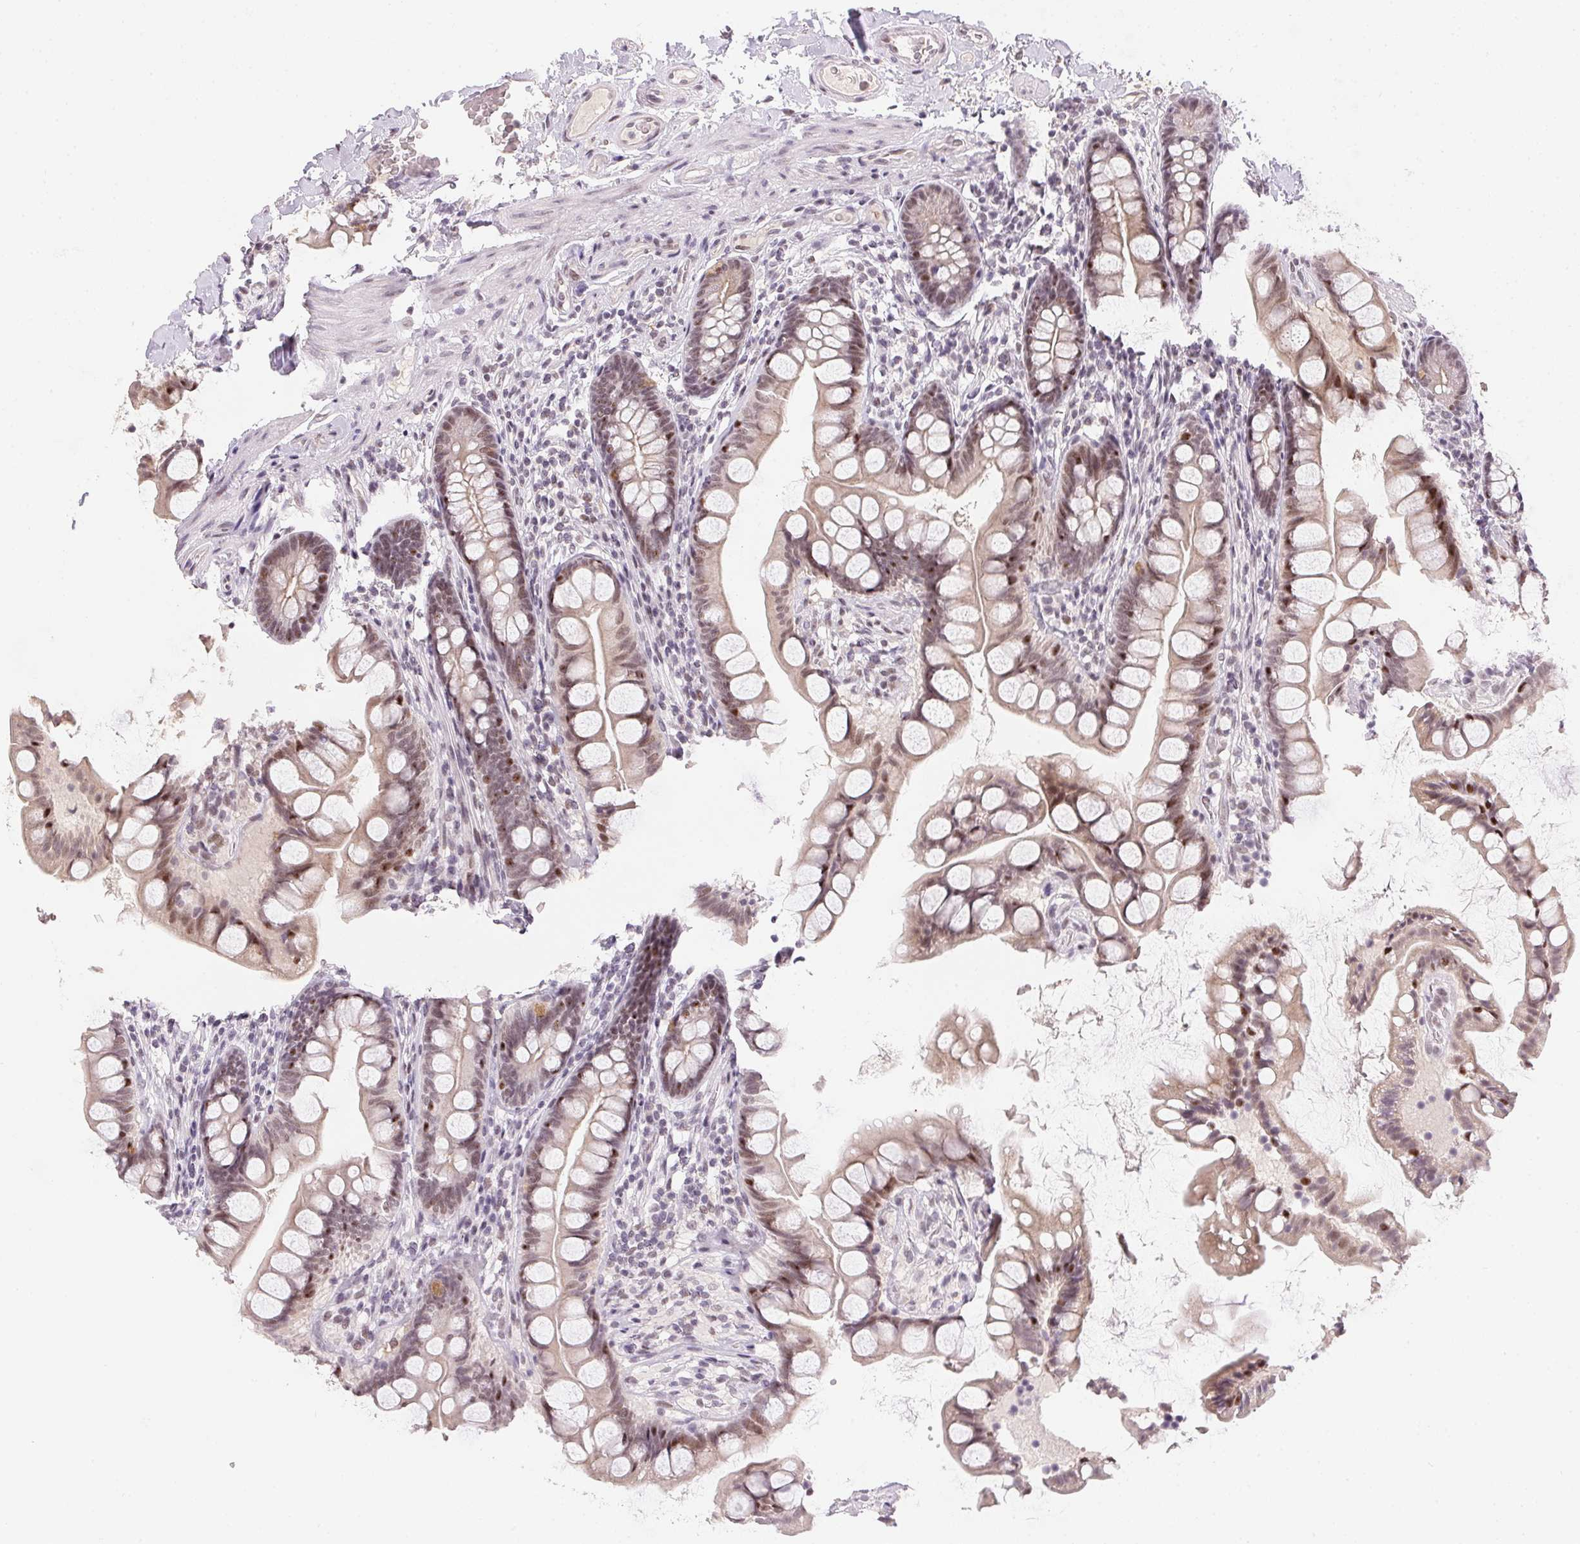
{"staining": {"intensity": "weak", "quantity": "25%-75%", "location": "nuclear"}, "tissue": "small intestine", "cell_type": "Glandular cells", "image_type": "normal", "snomed": [{"axis": "morphology", "description": "Normal tissue, NOS"}, {"axis": "topography", "description": "Small intestine"}], "caption": "Protein expression by immunohistochemistry (IHC) demonstrates weak nuclear staining in approximately 25%-75% of glandular cells in normal small intestine. The staining was performed using DAB (3,3'-diaminobenzidine) to visualize the protein expression in brown, while the nuclei were stained in blue with hematoxylin (Magnification: 20x).", "gene": "KDM4D", "patient": {"sex": "male", "age": 70}}